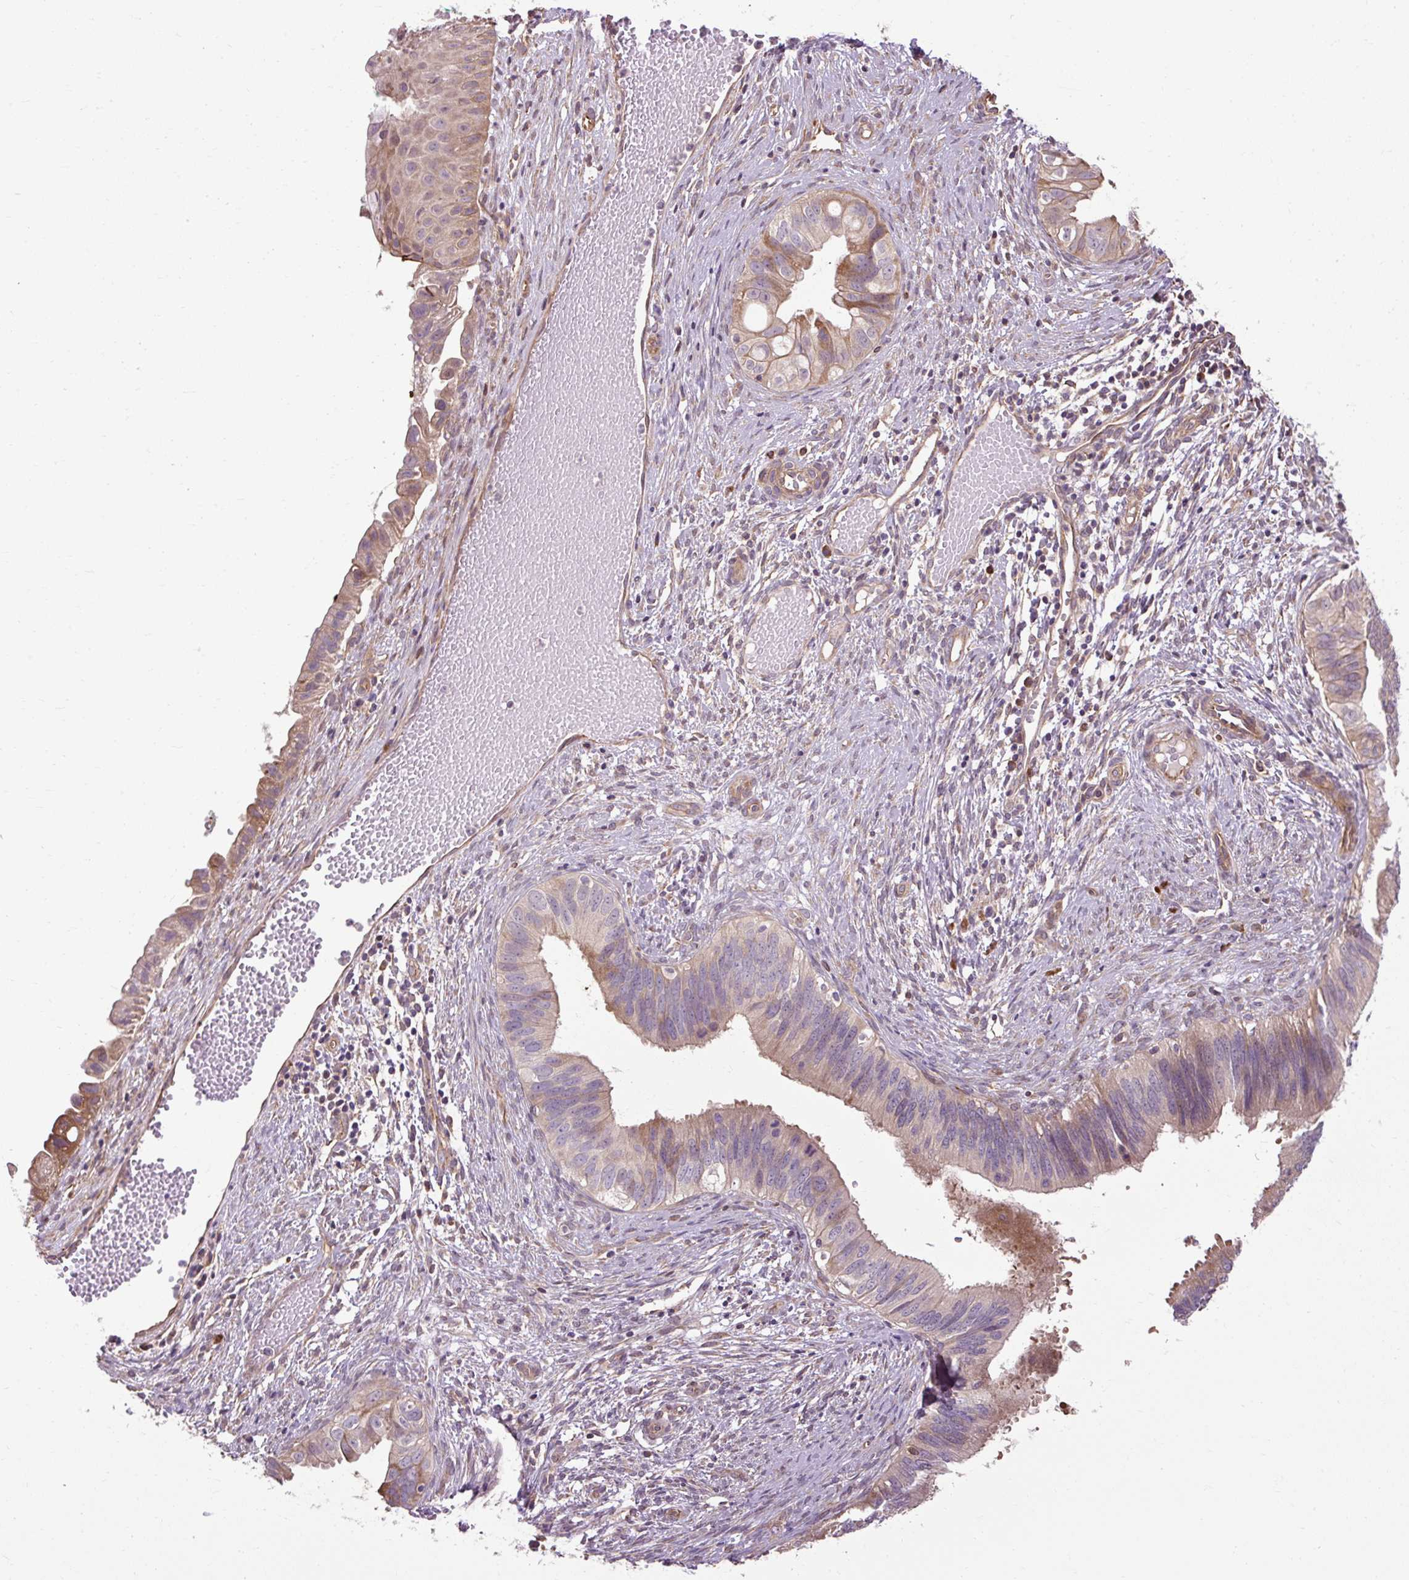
{"staining": {"intensity": "moderate", "quantity": "25%-75%", "location": "cytoplasmic/membranous"}, "tissue": "cervical cancer", "cell_type": "Tumor cells", "image_type": "cancer", "snomed": [{"axis": "morphology", "description": "Adenocarcinoma, NOS"}, {"axis": "topography", "description": "Cervix"}], "caption": "Immunohistochemistry of cervical cancer (adenocarcinoma) demonstrates medium levels of moderate cytoplasmic/membranous positivity in about 25%-75% of tumor cells.", "gene": "FLRT1", "patient": {"sex": "female", "age": 42}}